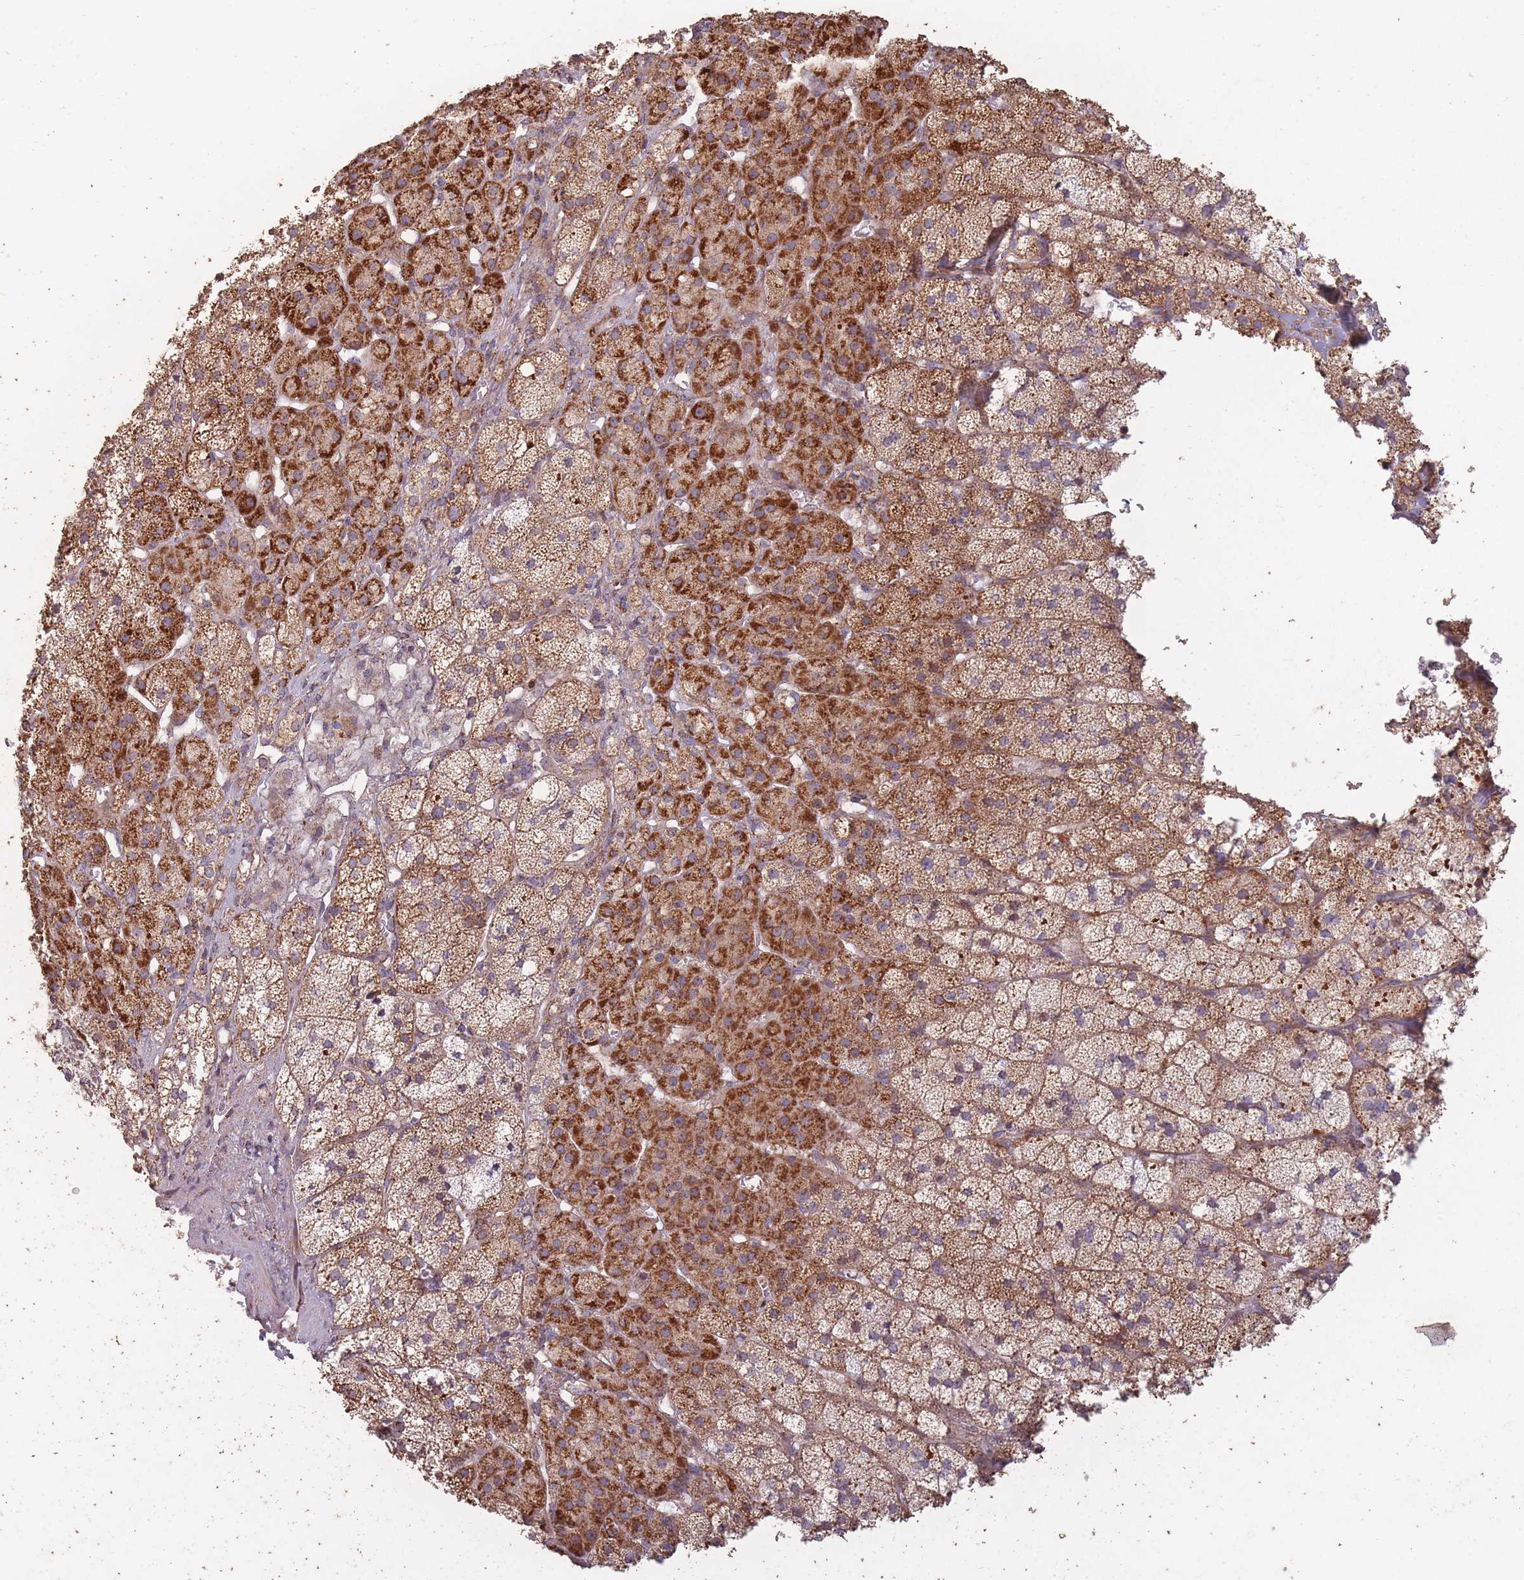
{"staining": {"intensity": "strong", "quantity": ">75%", "location": "cytoplasmic/membranous"}, "tissue": "adrenal gland", "cell_type": "Glandular cells", "image_type": "normal", "snomed": [{"axis": "morphology", "description": "Normal tissue, NOS"}, {"axis": "topography", "description": "Adrenal gland"}], "caption": "This is a histology image of IHC staining of normal adrenal gland, which shows strong positivity in the cytoplasmic/membranous of glandular cells.", "gene": "CNOT8", "patient": {"sex": "female", "age": 52}}